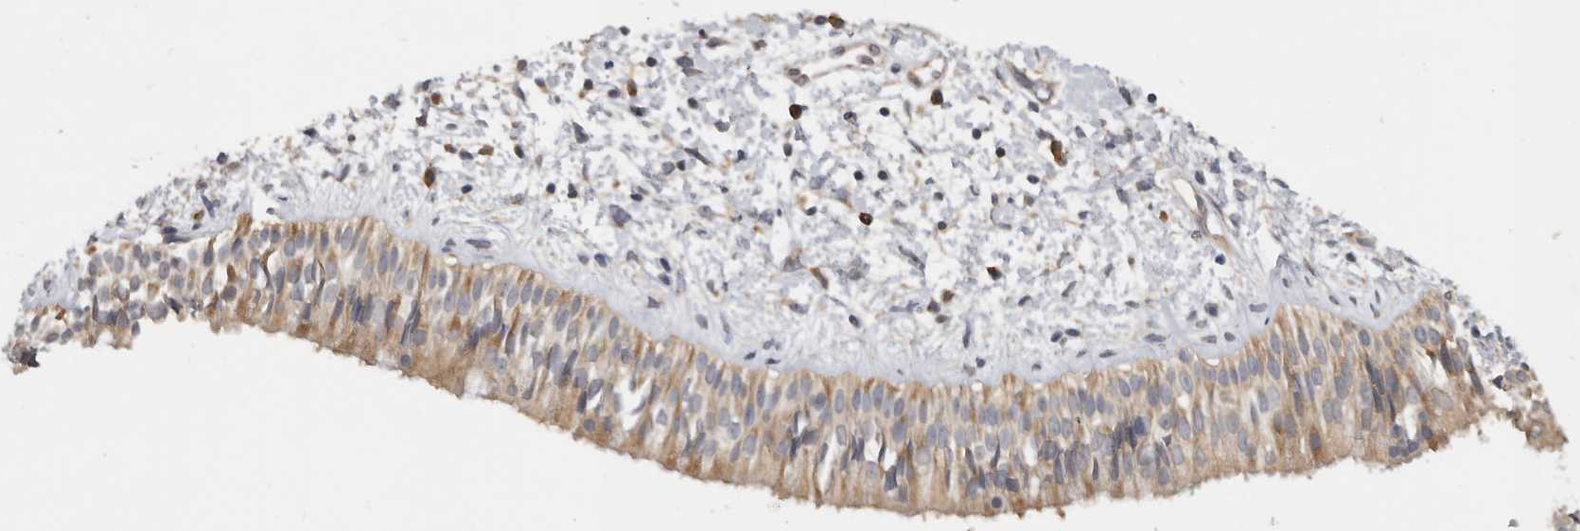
{"staining": {"intensity": "moderate", "quantity": ">75%", "location": "cytoplasmic/membranous"}, "tissue": "nasopharynx", "cell_type": "Respiratory epithelial cells", "image_type": "normal", "snomed": [{"axis": "morphology", "description": "Normal tissue, NOS"}, {"axis": "topography", "description": "Nasopharynx"}], "caption": "Moderate cytoplasmic/membranous positivity for a protein is appreciated in about >75% of respiratory epithelial cells of normal nasopharynx using immunohistochemistry (IHC).", "gene": "PPP1R42", "patient": {"sex": "male", "age": 22}}